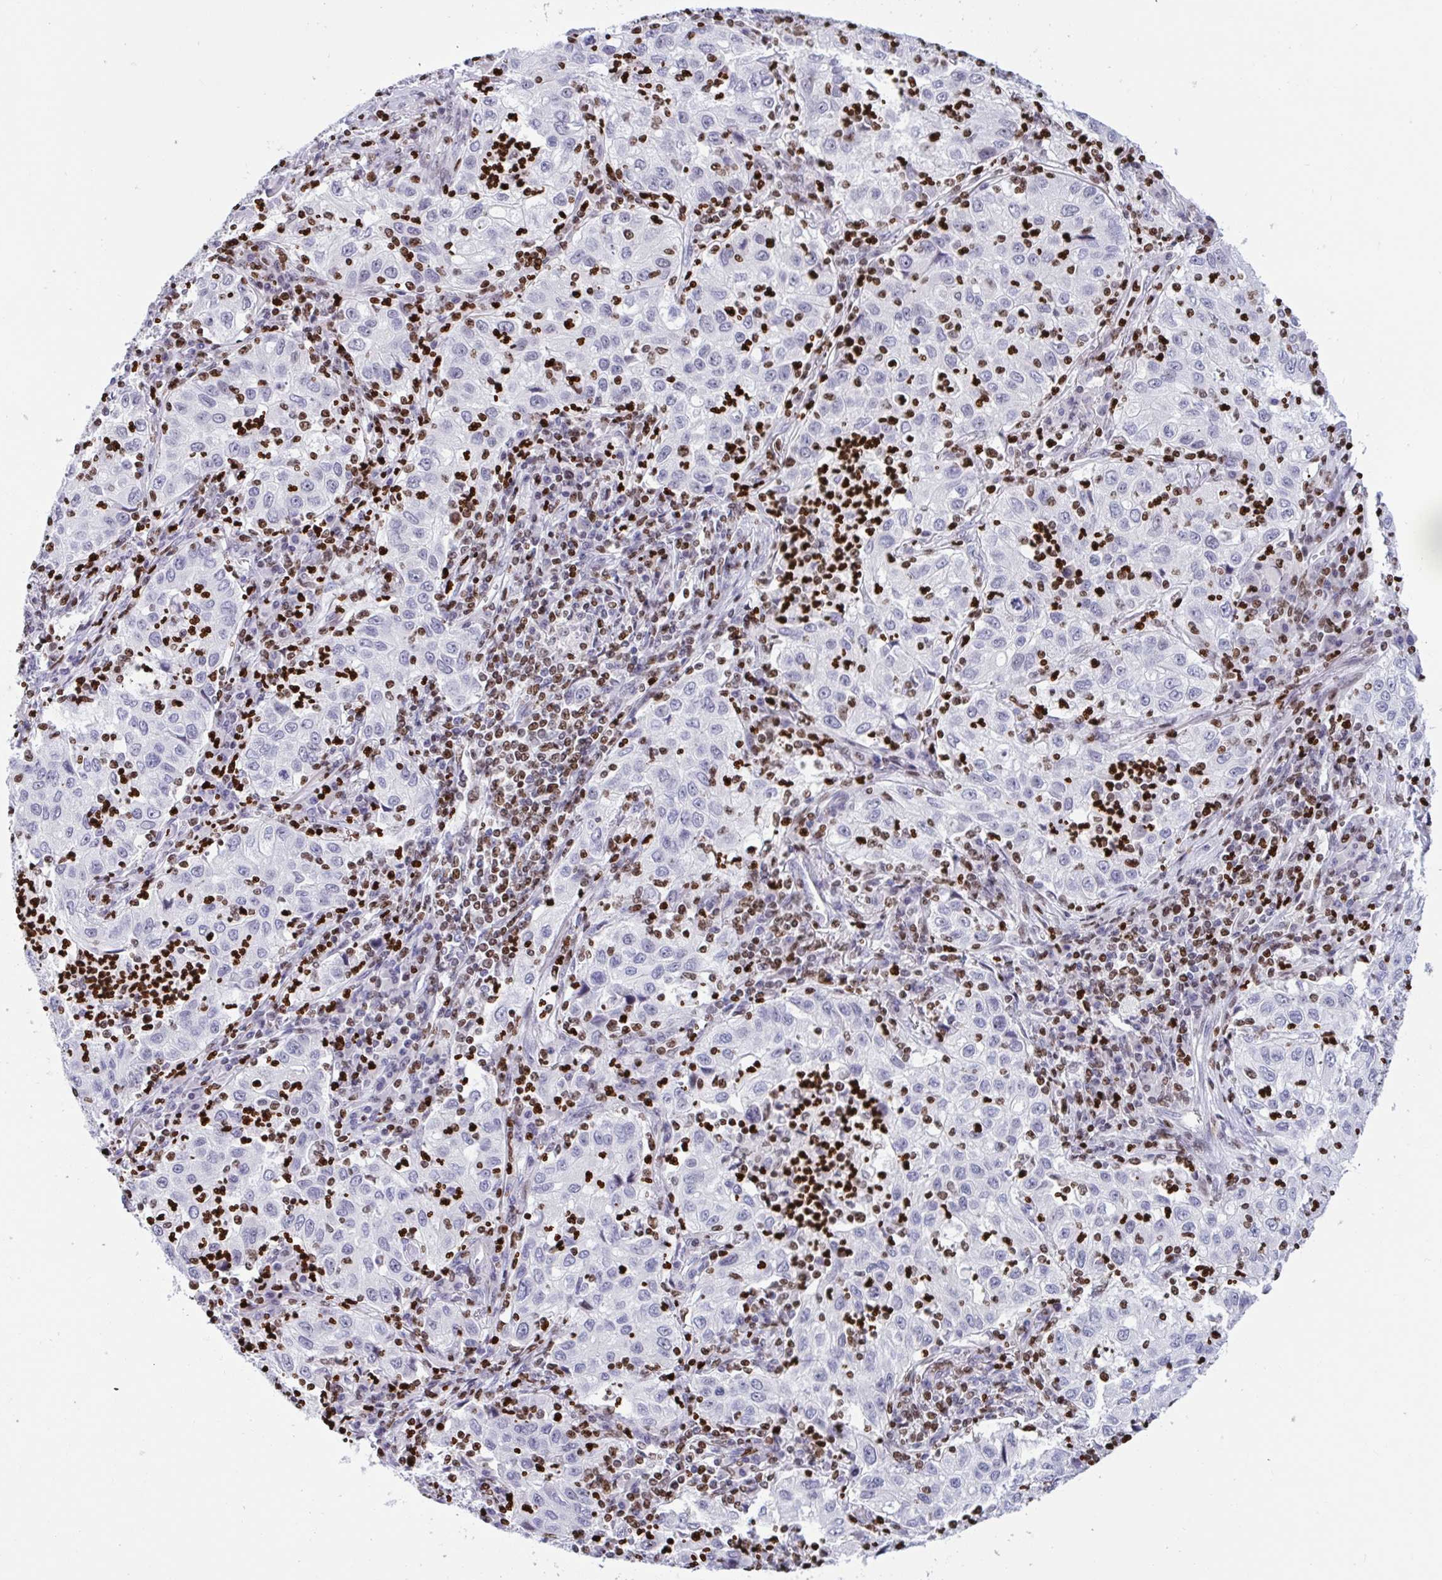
{"staining": {"intensity": "negative", "quantity": "none", "location": "none"}, "tissue": "lung cancer", "cell_type": "Tumor cells", "image_type": "cancer", "snomed": [{"axis": "morphology", "description": "Squamous cell carcinoma, NOS"}, {"axis": "topography", "description": "Lung"}], "caption": "Immunohistochemistry histopathology image of human squamous cell carcinoma (lung) stained for a protein (brown), which shows no staining in tumor cells.", "gene": "HMGB2", "patient": {"sex": "male", "age": 71}}